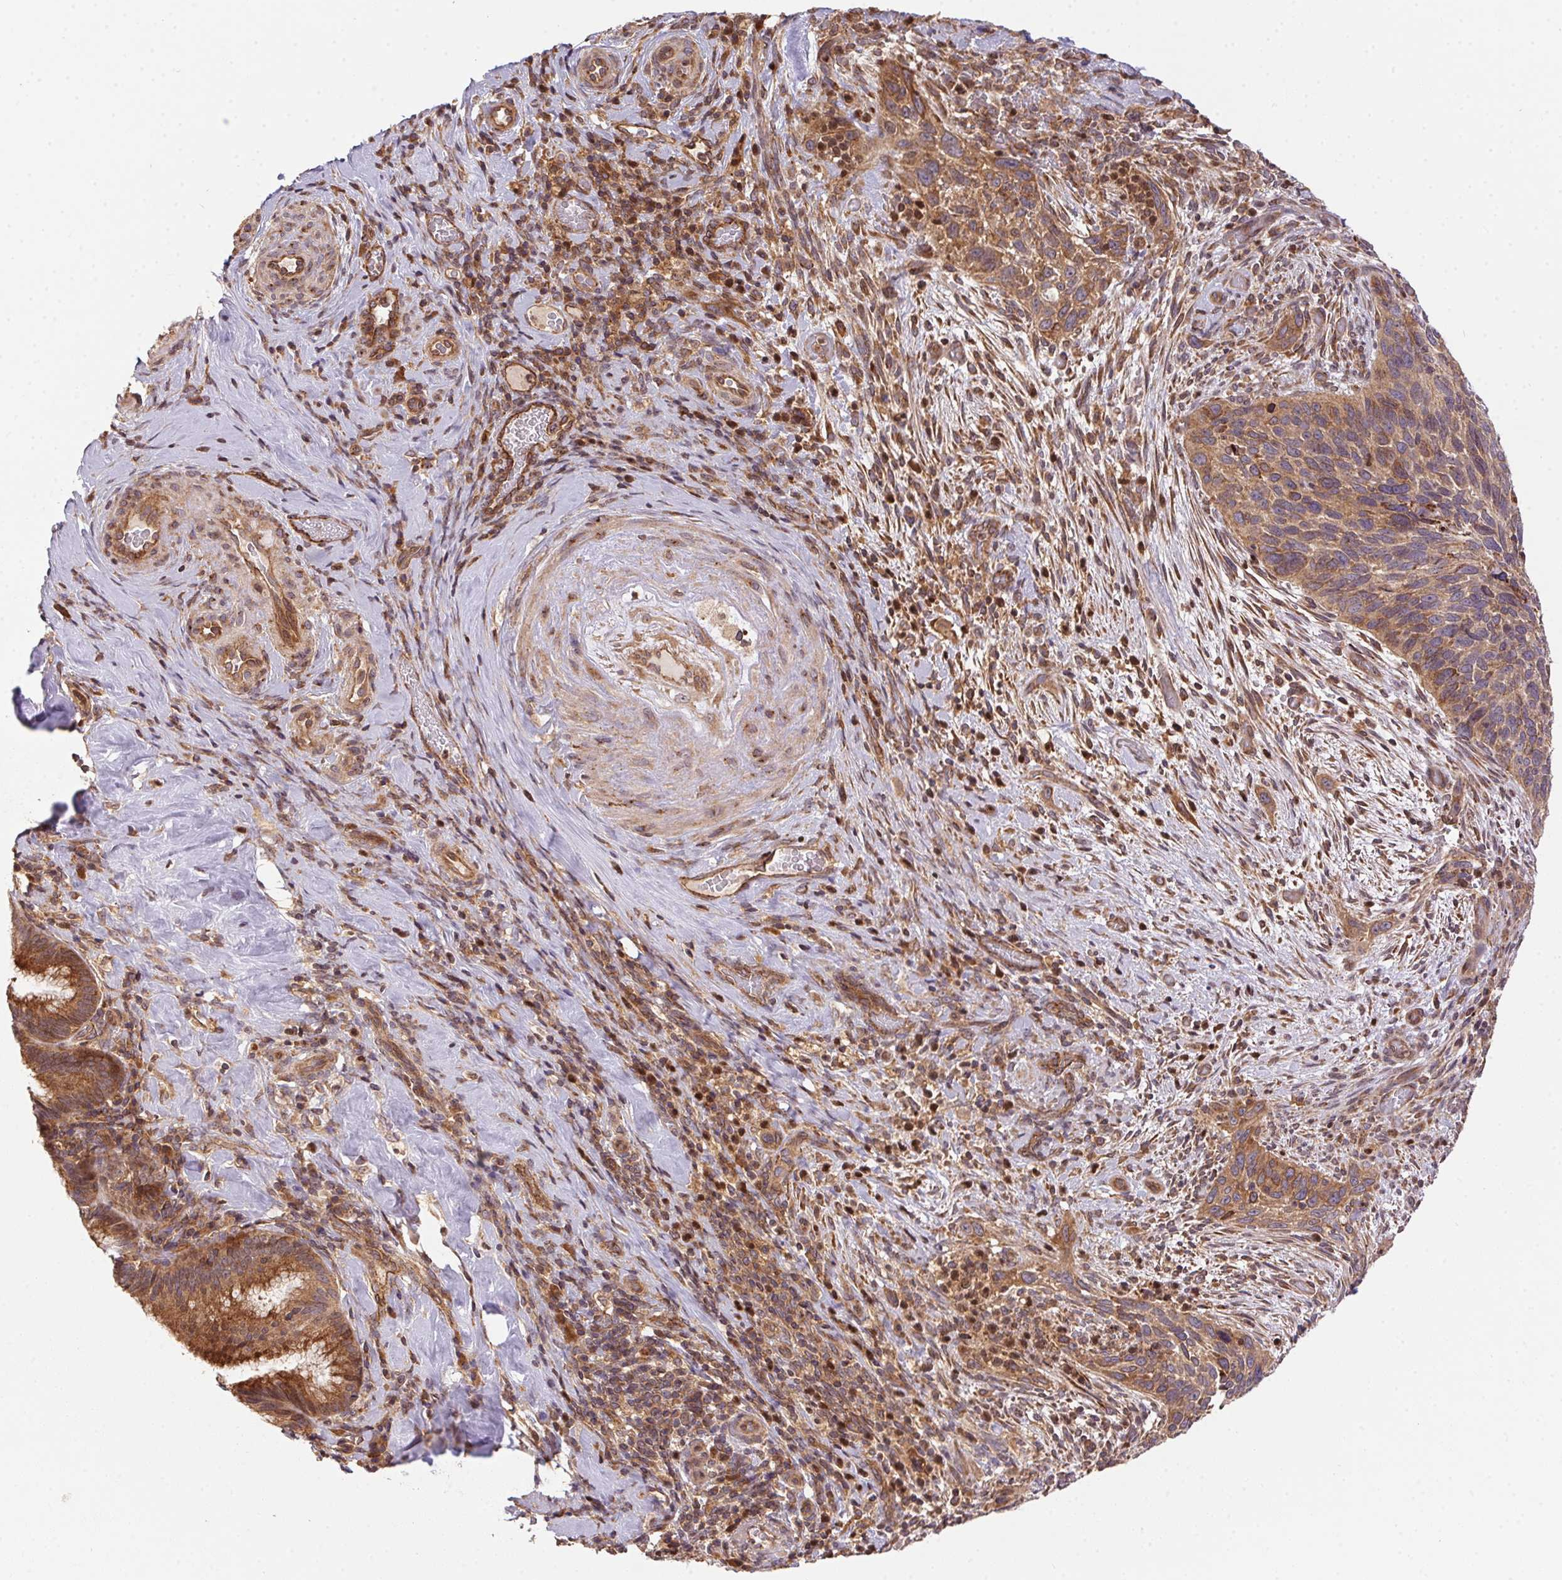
{"staining": {"intensity": "moderate", "quantity": ">75%", "location": "cytoplasmic/membranous"}, "tissue": "breast cancer", "cell_type": "Tumor cells", "image_type": "cancer", "snomed": [{"axis": "morphology", "description": "Duct carcinoma"}, {"axis": "topography", "description": "Breast"}], "caption": "Immunohistochemistry (IHC) image of human breast cancer stained for a protein (brown), which exhibits medium levels of moderate cytoplasmic/membranous positivity in approximately >75% of tumor cells.", "gene": "MEX3D", "patient": {"sex": "female", "age": 85}}